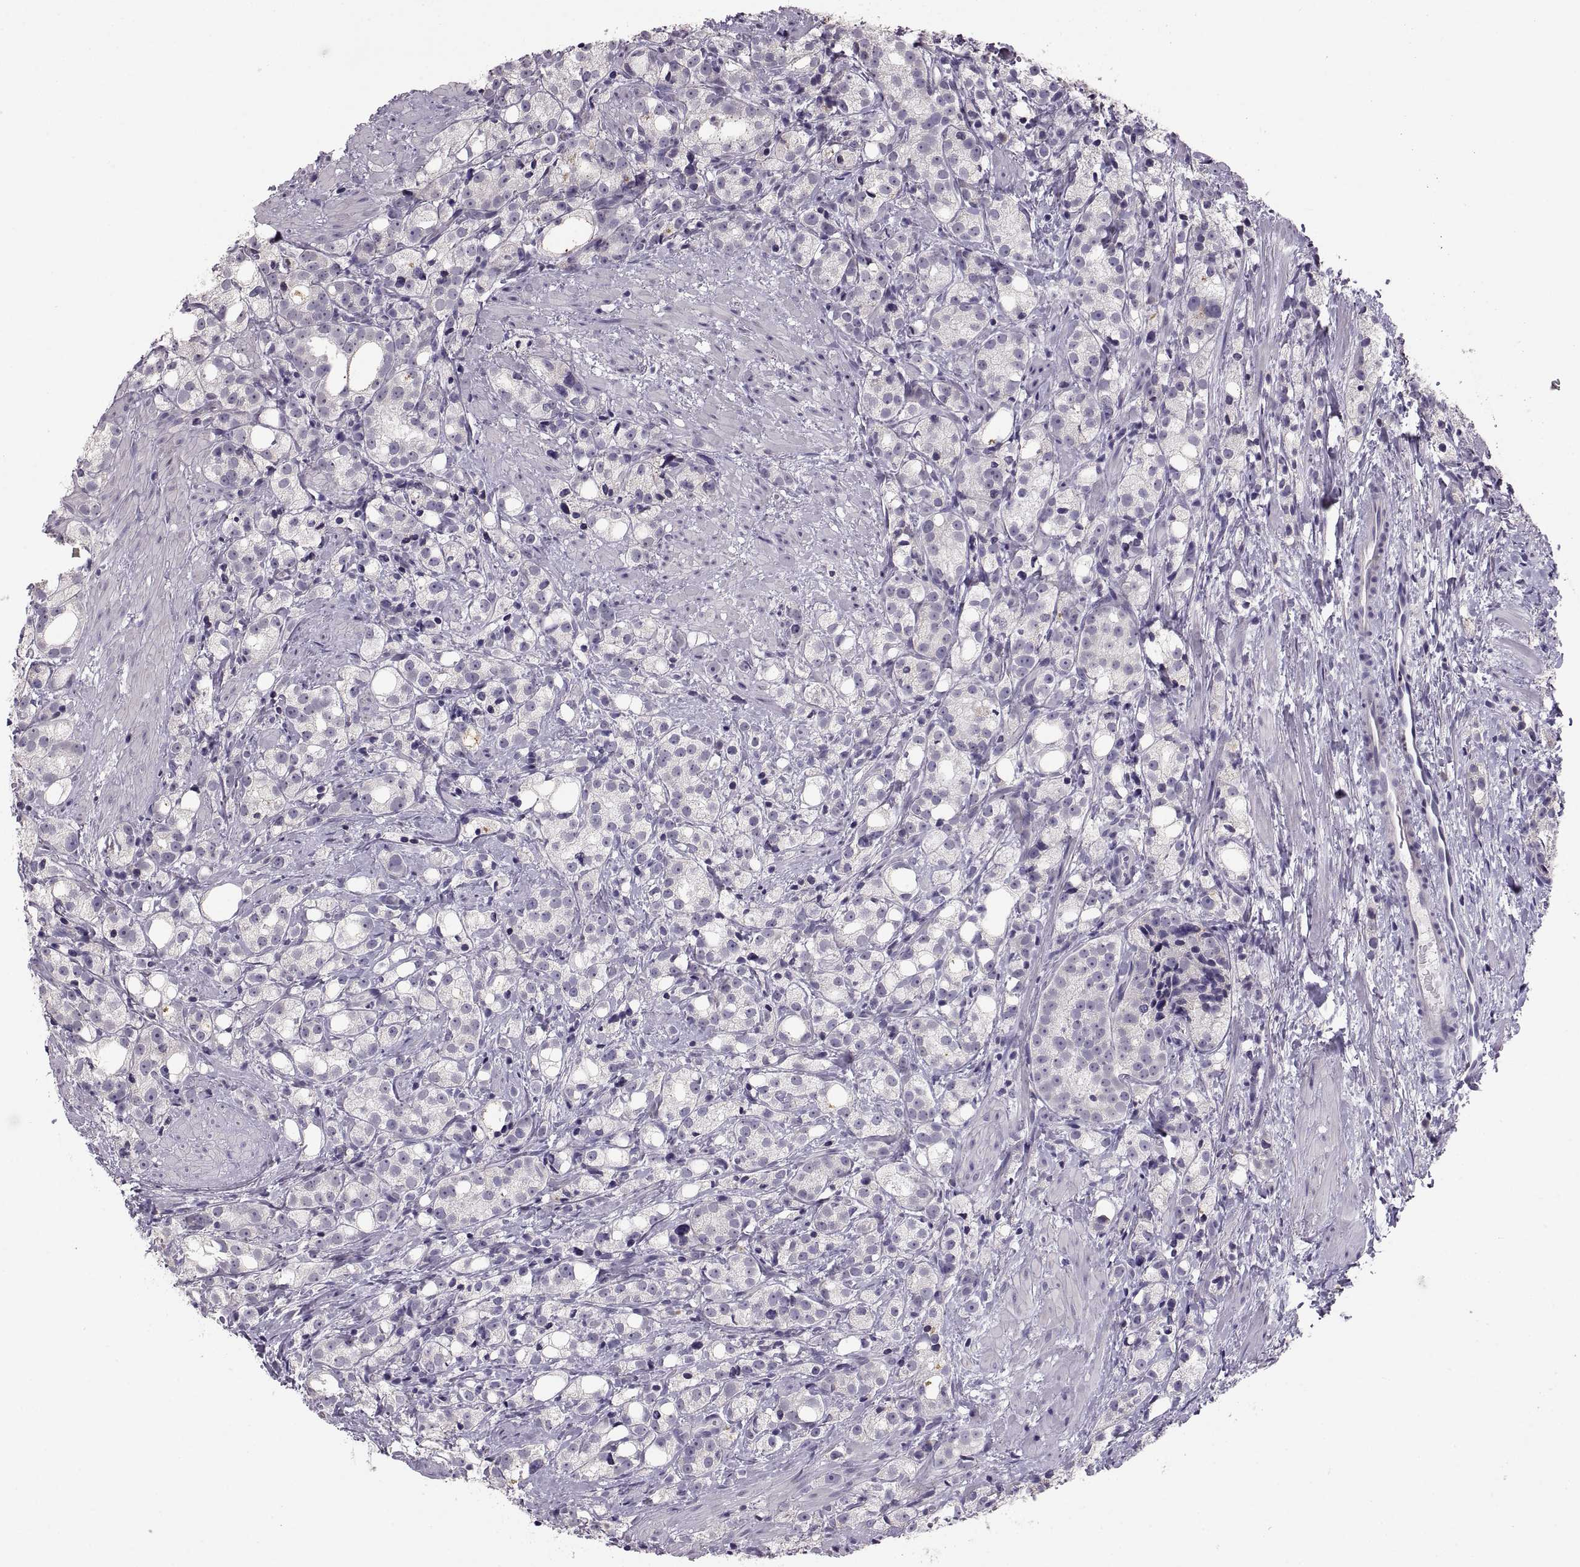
{"staining": {"intensity": "negative", "quantity": "none", "location": "none"}, "tissue": "prostate cancer", "cell_type": "Tumor cells", "image_type": "cancer", "snomed": [{"axis": "morphology", "description": "Adenocarcinoma, High grade"}, {"axis": "topography", "description": "Prostate"}], "caption": "Image shows no protein positivity in tumor cells of prostate cancer (high-grade adenocarcinoma) tissue.", "gene": "MAGEB18", "patient": {"sex": "male", "age": 53}}